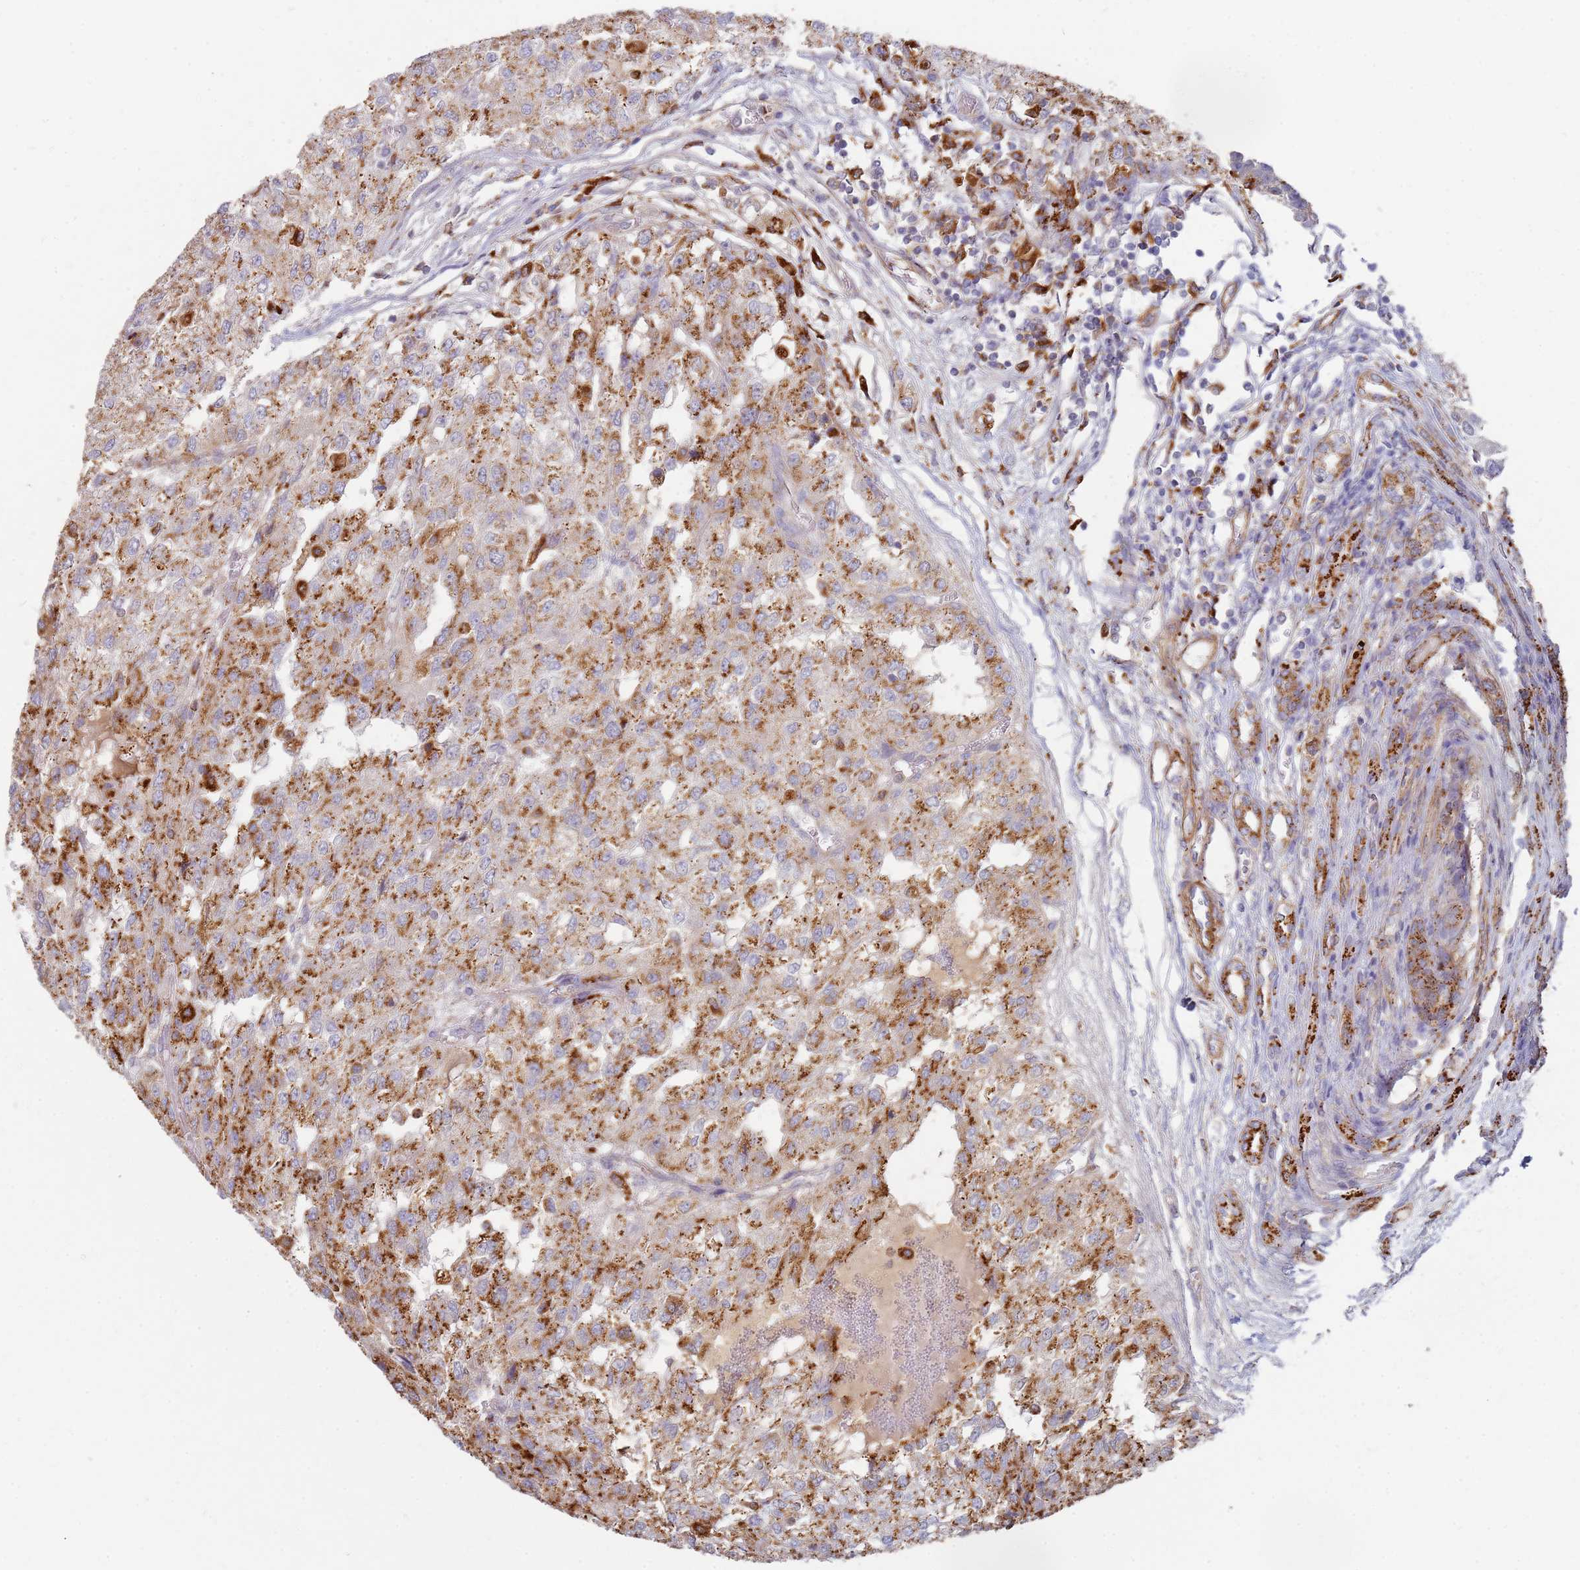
{"staining": {"intensity": "moderate", "quantity": ">75%", "location": "cytoplasmic/membranous"}, "tissue": "renal cancer", "cell_type": "Tumor cells", "image_type": "cancer", "snomed": [{"axis": "morphology", "description": "Adenocarcinoma, NOS"}, {"axis": "topography", "description": "Kidney"}], "caption": "Adenocarcinoma (renal) stained for a protein (brown) exhibits moderate cytoplasmic/membranous positive positivity in approximately >75% of tumor cells.", "gene": "TMEM229B", "patient": {"sex": "female", "age": 54}}